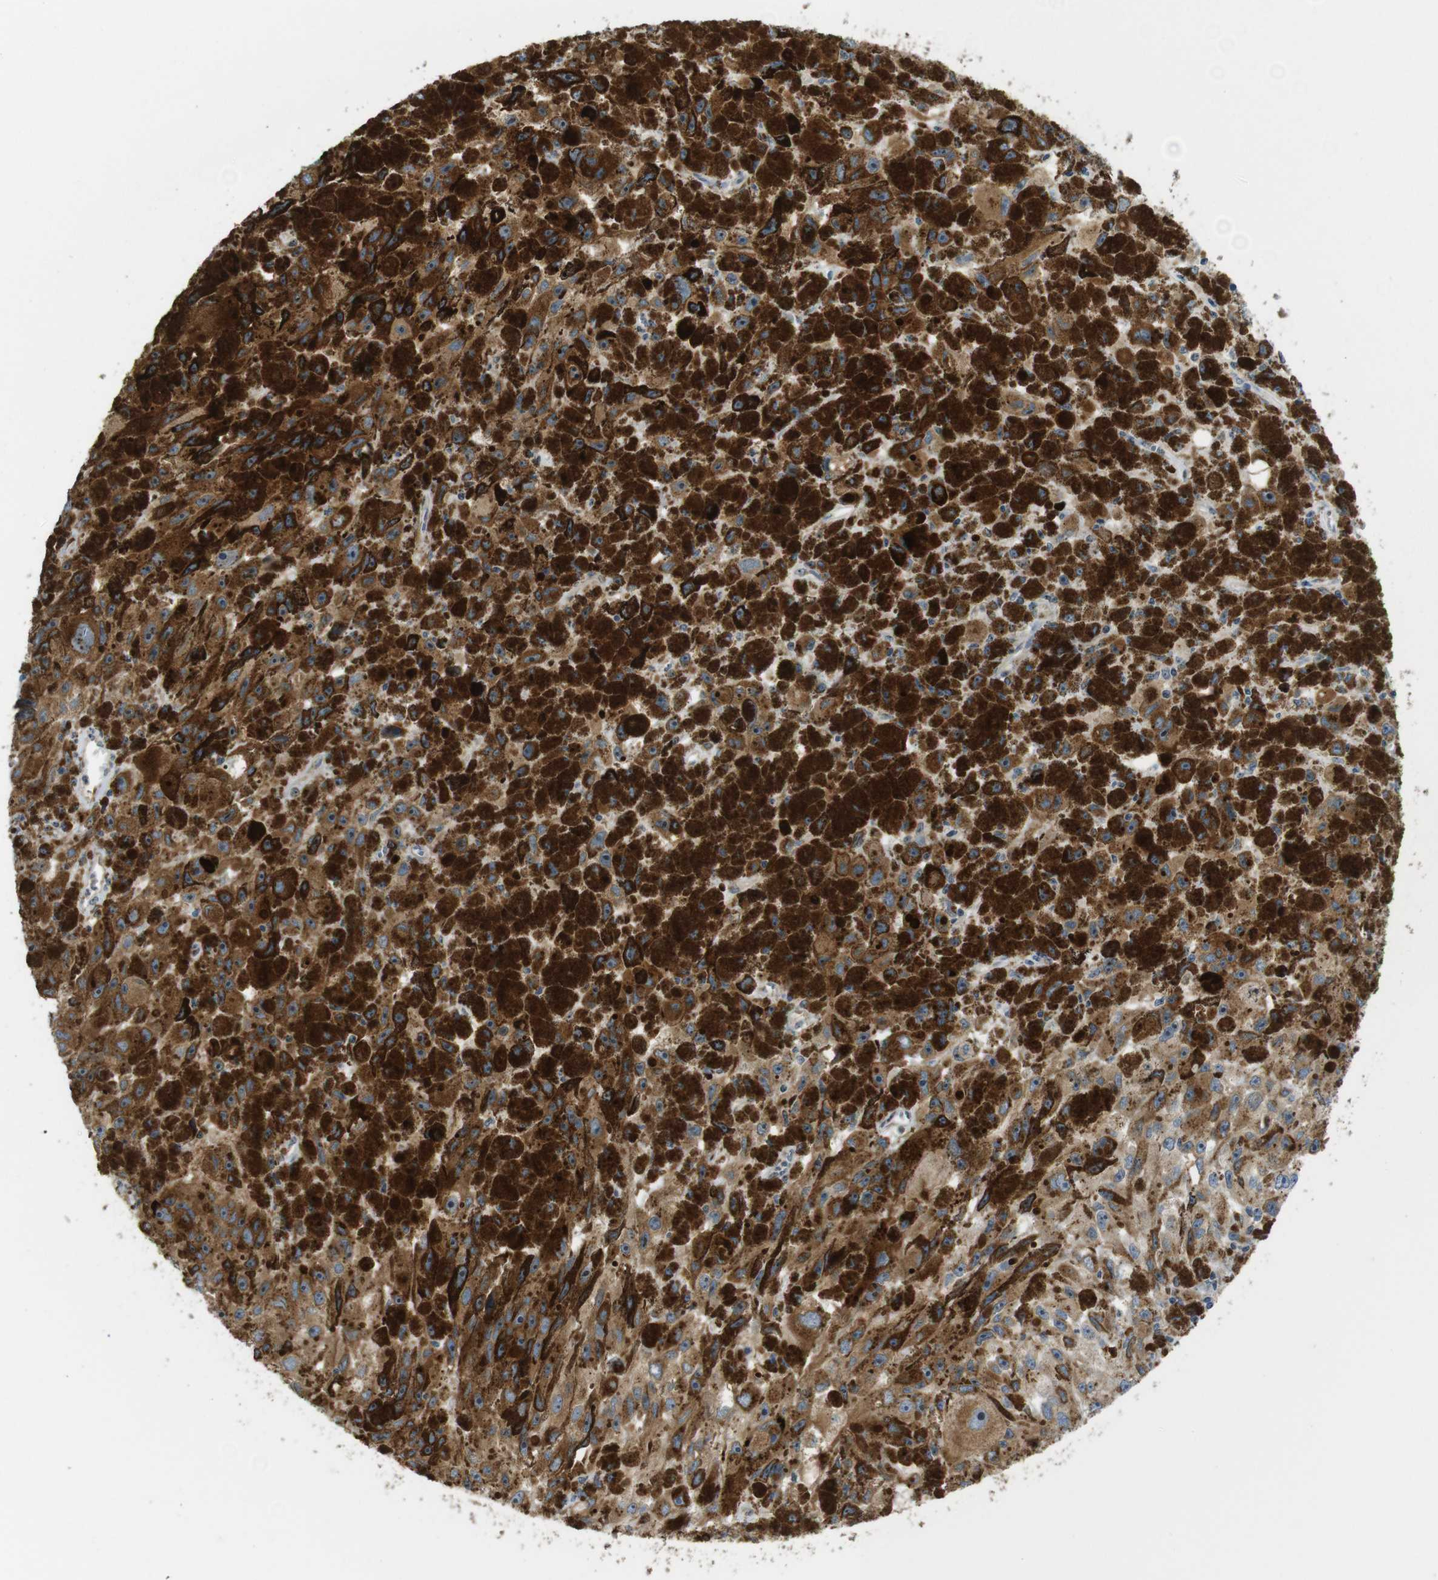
{"staining": {"intensity": "moderate", "quantity": ">75%", "location": "cytoplasmic/membranous"}, "tissue": "melanoma", "cell_type": "Tumor cells", "image_type": "cancer", "snomed": [{"axis": "morphology", "description": "Malignant melanoma, NOS"}, {"axis": "topography", "description": "Skin"}], "caption": "Immunohistochemistry (IHC) staining of melanoma, which demonstrates medium levels of moderate cytoplasmic/membranous positivity in about >75% of tumor cells indicating moderate cytoplasmic/membranous protein staining. The staining was performed using DAB (3,3'-diaminobenzidine) (brown) for protein detection and nuclei were counterstained in hematoxylin (blue).", "gene": "TMEM143", "patient": {"sex": "female", "age": 104}}